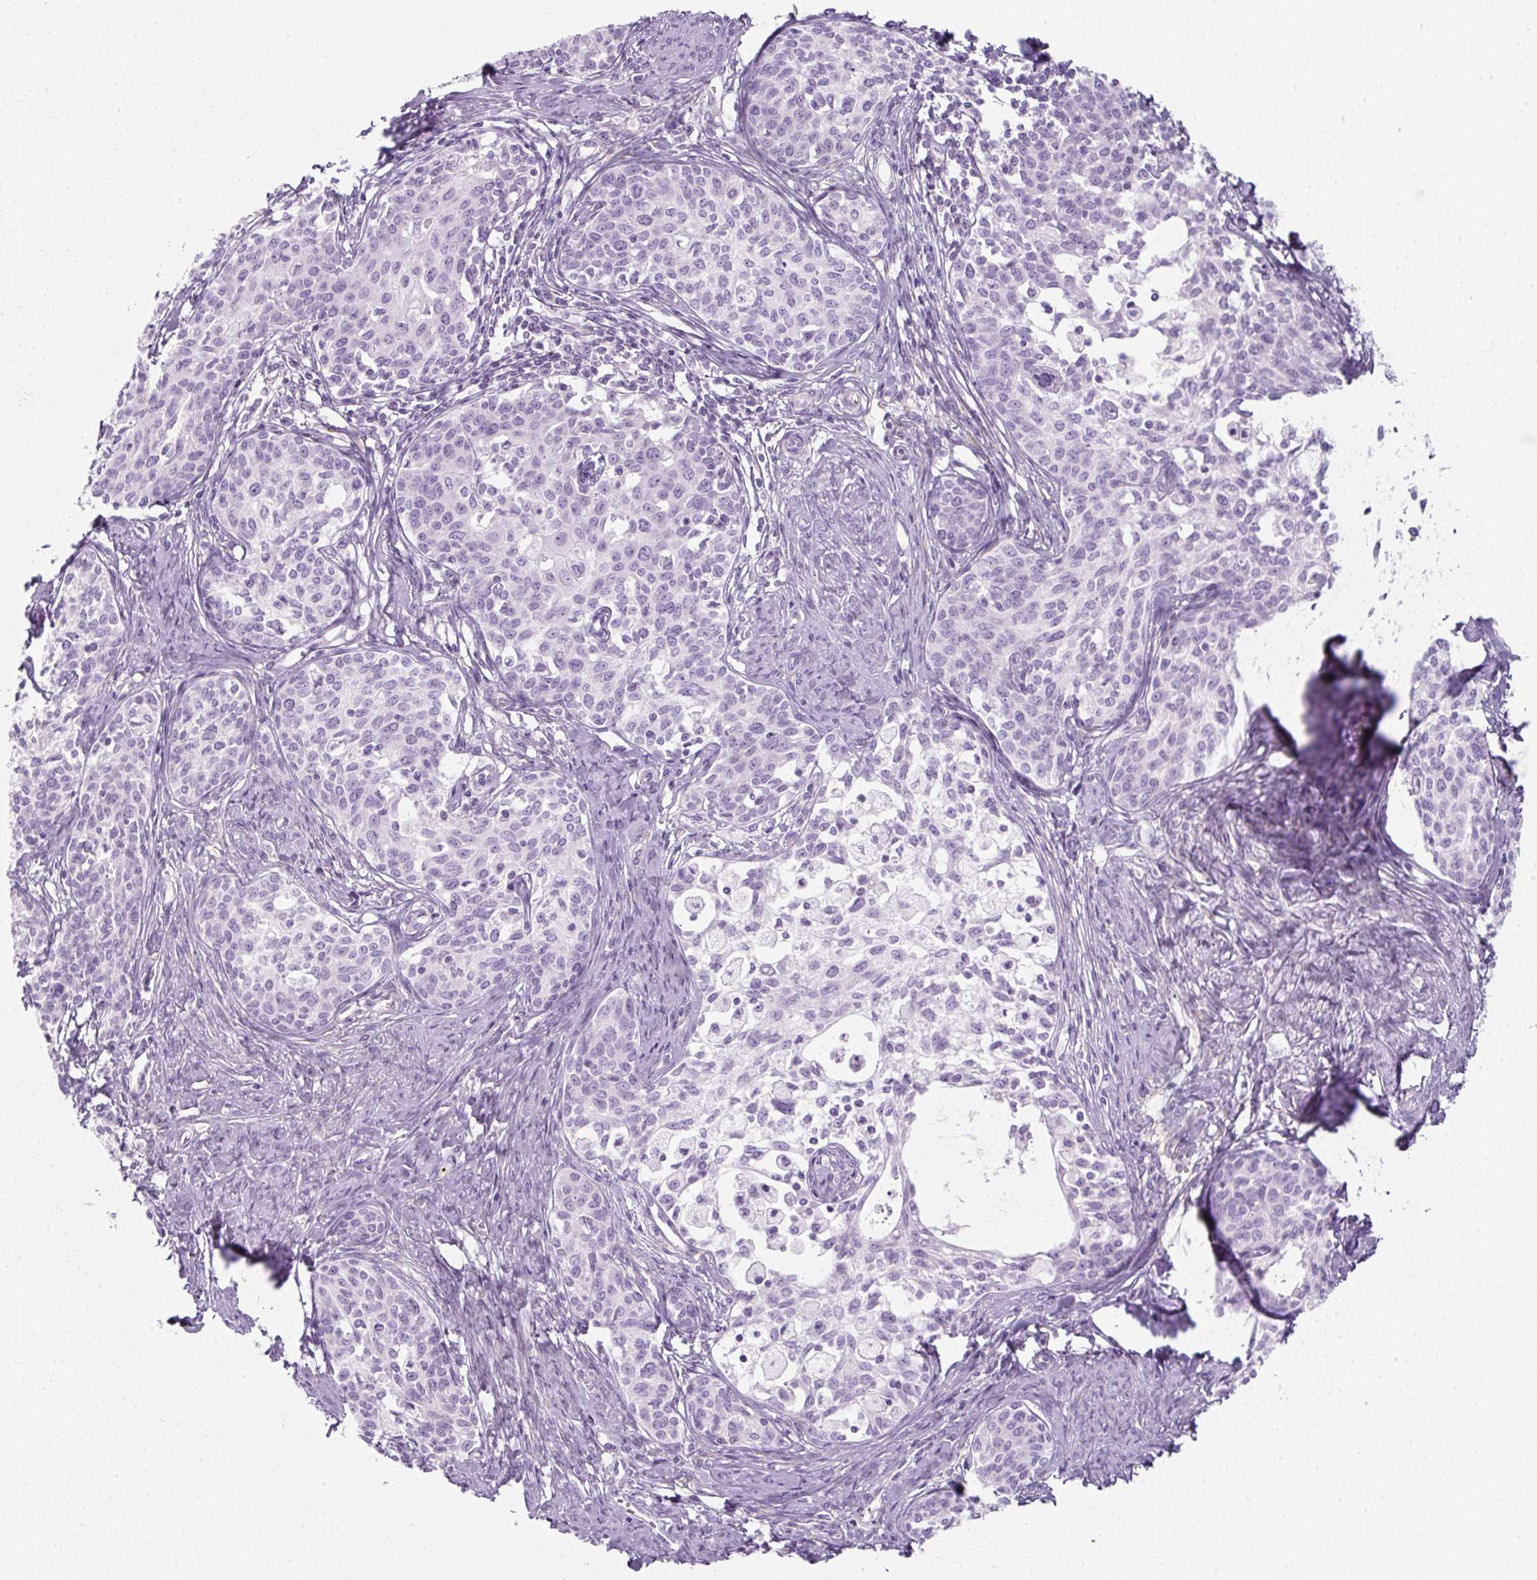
{"staining": {"intensity": "negative", "quantity": "none", "location": "none"}, "tissue": "cervical cancer", "cell_type": "Tumor cells", "image_type": "cancer", "snomed": [{"axis": "morphology", "description": "Squamous cell carcinoma, NOS"}, {"axis": "morphology", "description": "Adenocarcinoma, NOS"}, {"axis": "topography", "description": "Cervix"}], "caption": "A high-resolution image shows immunohistochemistry staining of adenocarcinoma (cervical), which displays no significant positivity in tumor cells.", "gene": "PF4V1", "patient": {"sex": "female", "age": 52}}